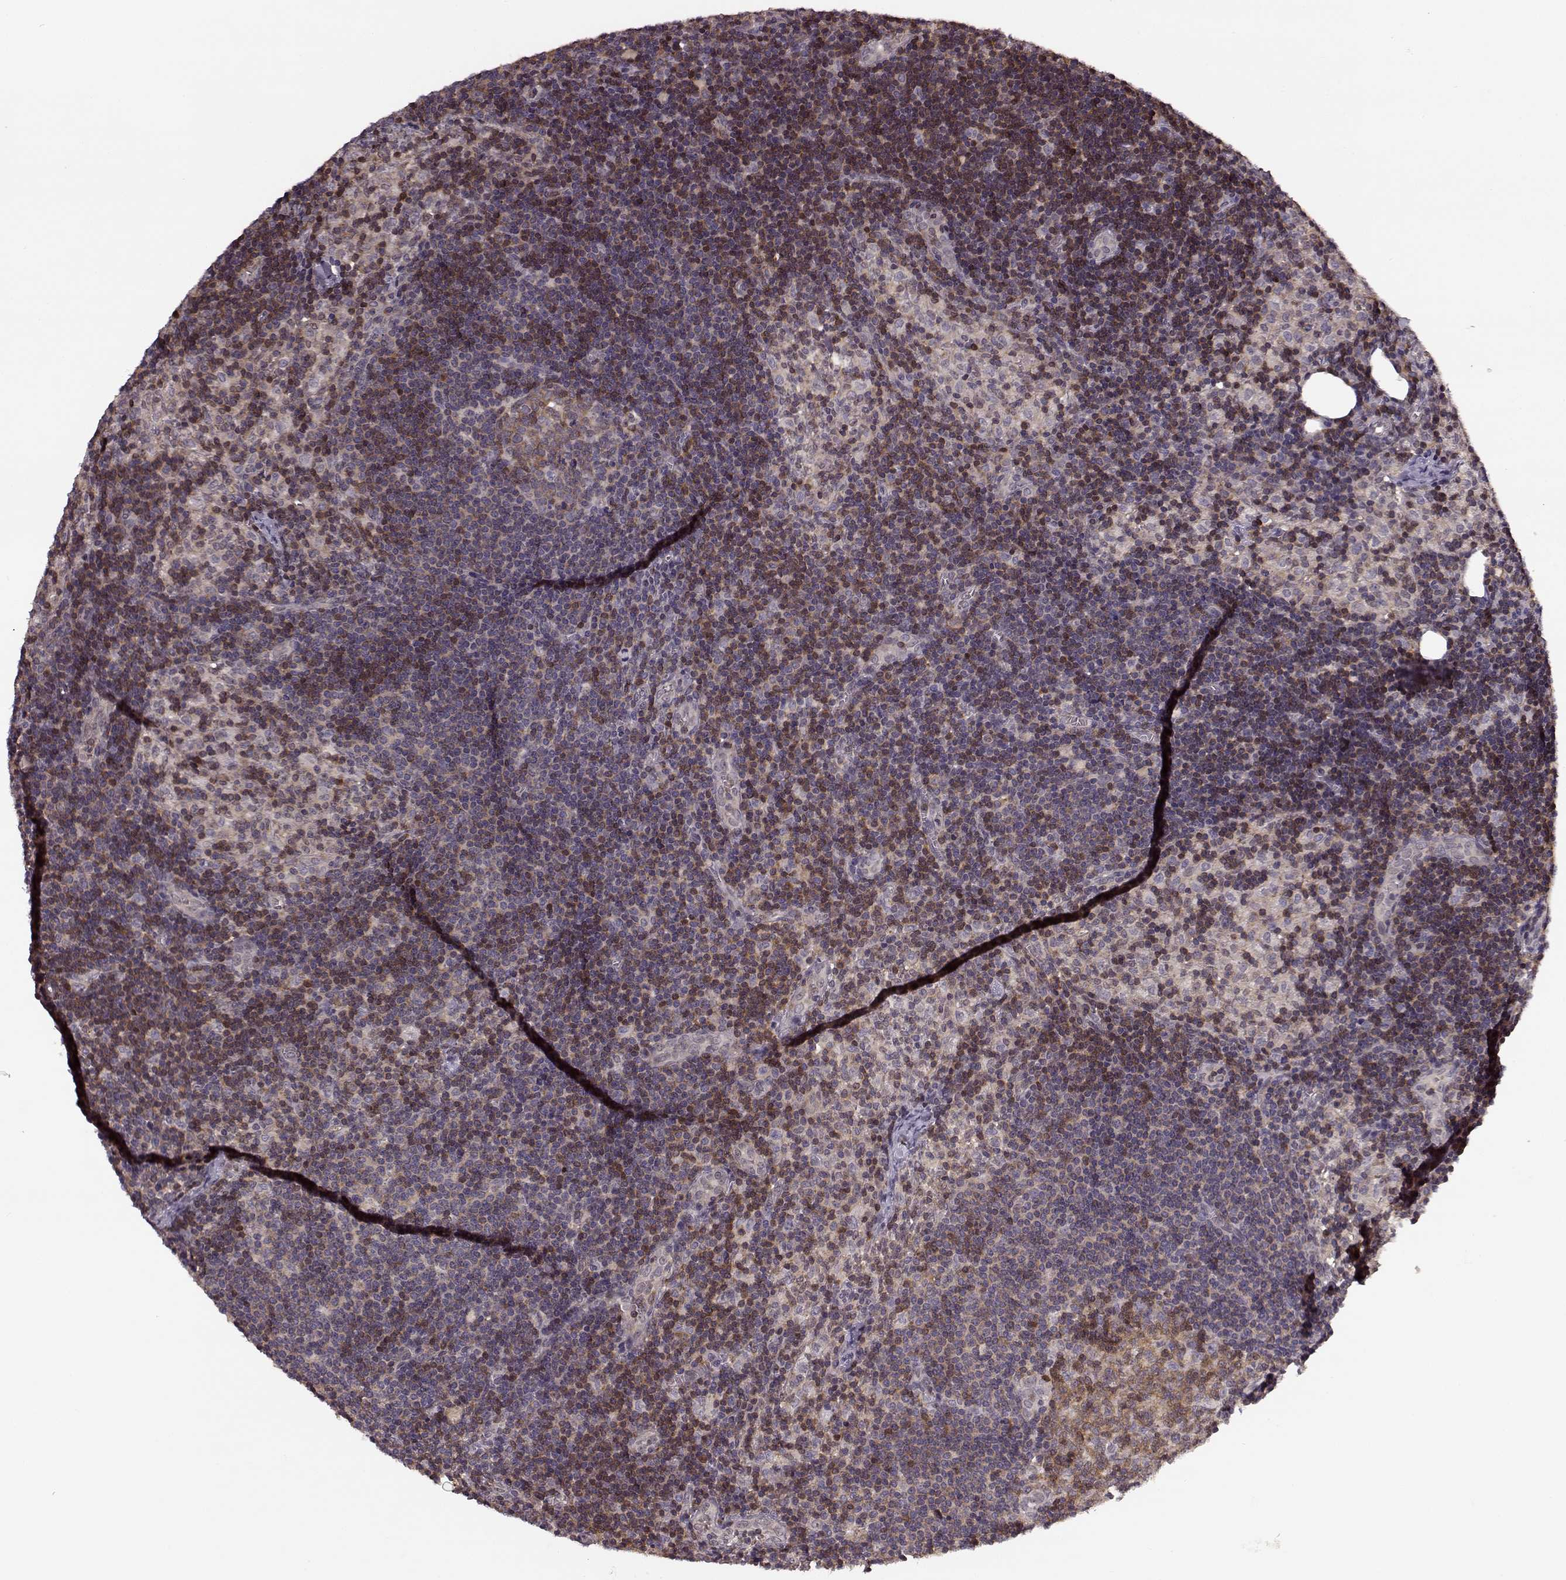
{"staining": {"intensity": "strong", "quantity": "25%-75%", "location": "cytoplasmic/membranous"}, "tissue": "lymph node", "cell_type": "Germinal center cells", "image_type": "normal", "snomed": [{"axis": "morphology", "description": "Normal tissue, NOS"}, {"axis": "topography", "description": "Lymph node"}], "caption": "Immunohistochemistry photomicrograph of unremarkable lymph node: lymph node stained using immunohistochemistry displays high levels of strong protein expression localized specifically in the cytoplasmic/membranous of germinal center cells, appearing as a cytoplasmic/membranous brown color.", "gene": "MFSD1", "patient": {"sex": "female", "age": 52}}